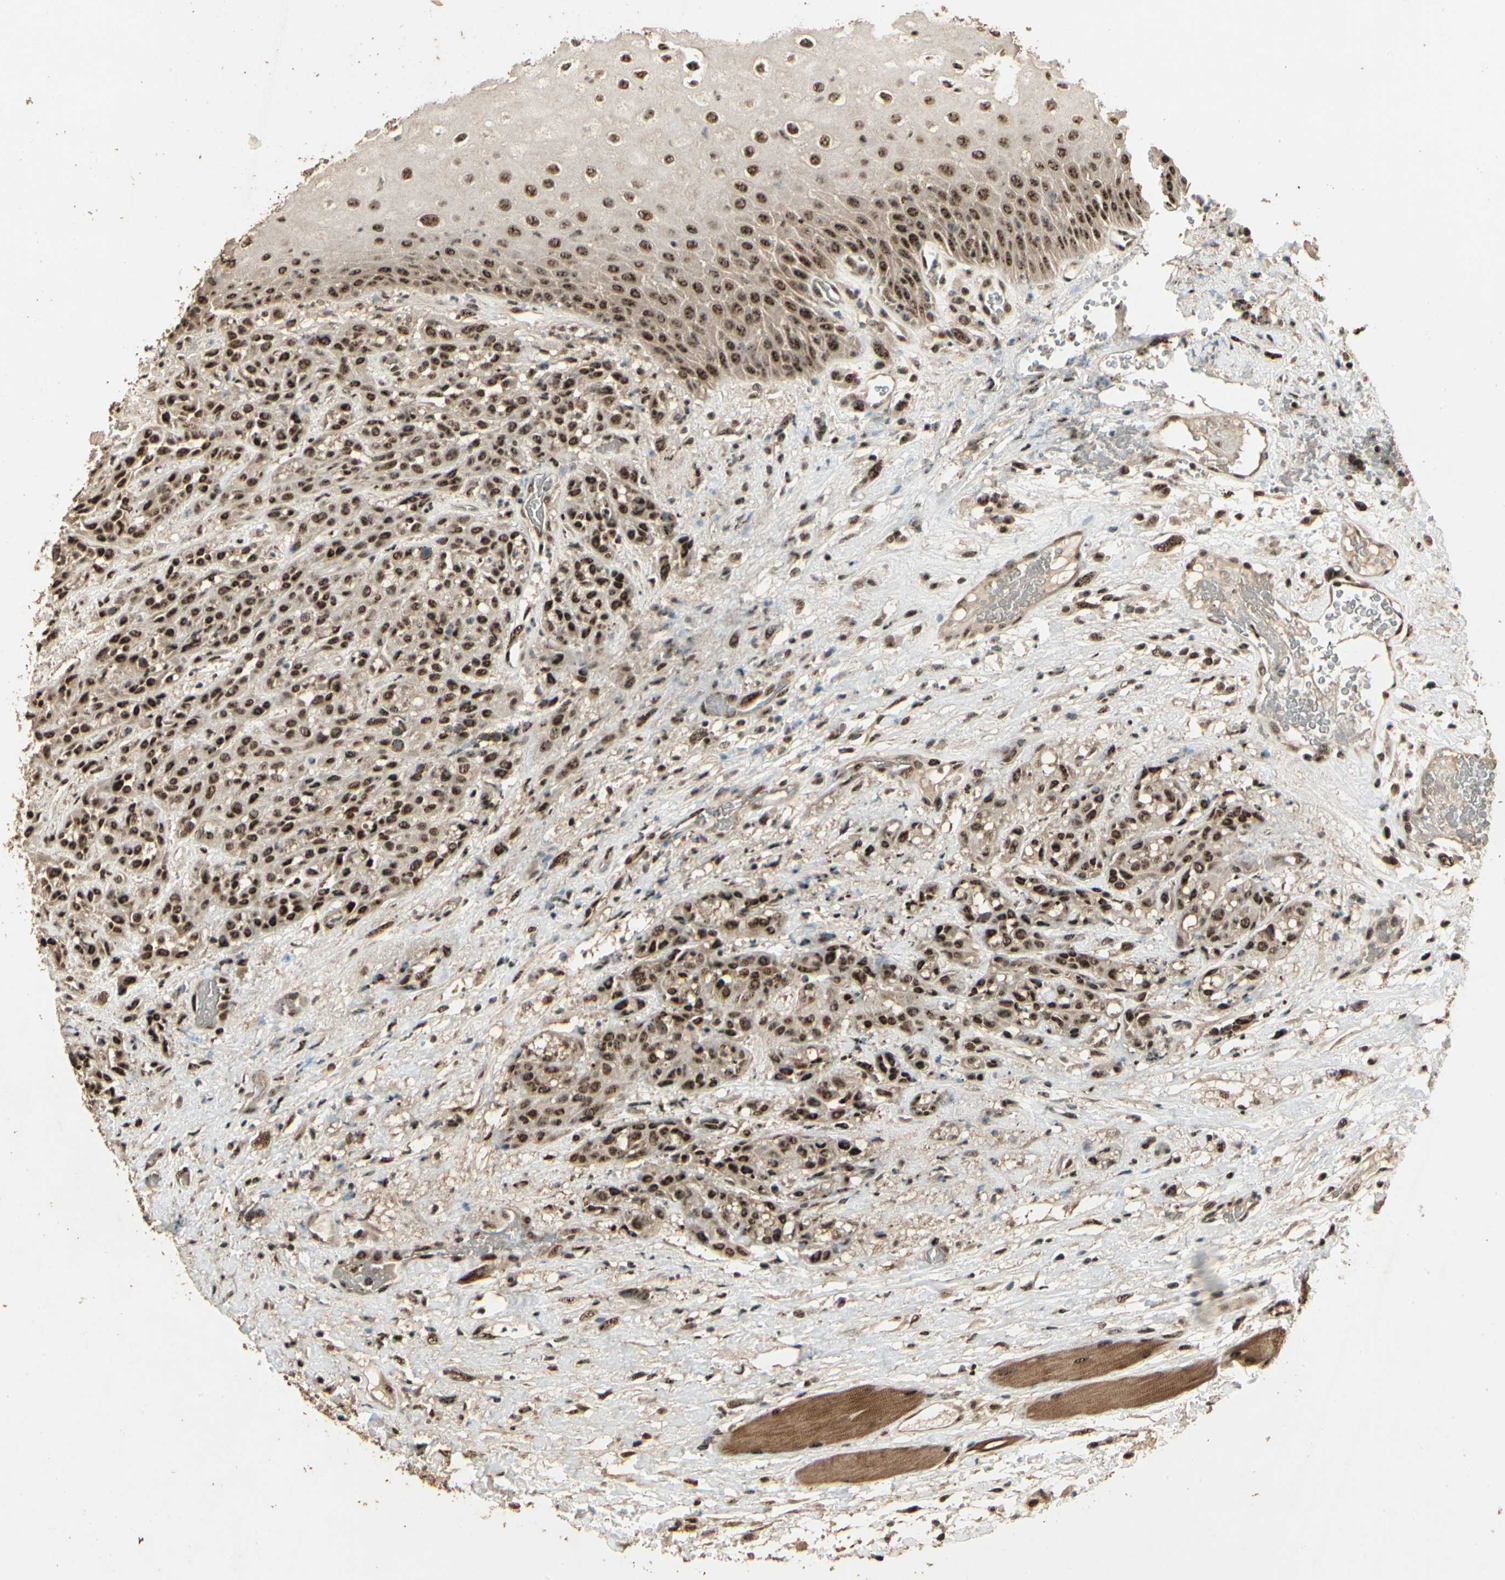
{"staining": {"intensity": "moderate", "quantity": ">75%", "location": "nuclear"}, "tissue": "head and neck cancer", "cell_type": "Tumor cells", "image_type": "cancer", "snomed": [{"axis": "morphology", "description": "Normal tissue, NOS"}, {"axis": "morphology", "description": "Squamous cell carcinoma, NOS"}, {"axis": "topography", "description": "Cartilage tissue"}, {"axis": "topography", "description": "Head-Neck"}], "caption": "Immunohistochemistry staining of head and neck cancer (squamous cell carcinoma), which exhibits medium levels of moderate nuclear expression in about >75% of tumor cells indicating moderate nuclear protein staining. The staining was performed using DAB (3,3'-diaminobenzidine) (brown) for protein detection and nuclei were counterstained in hematoxylin (blue).", "gene": "RBM25", "patient": {"sex": "male", "age": 62}}